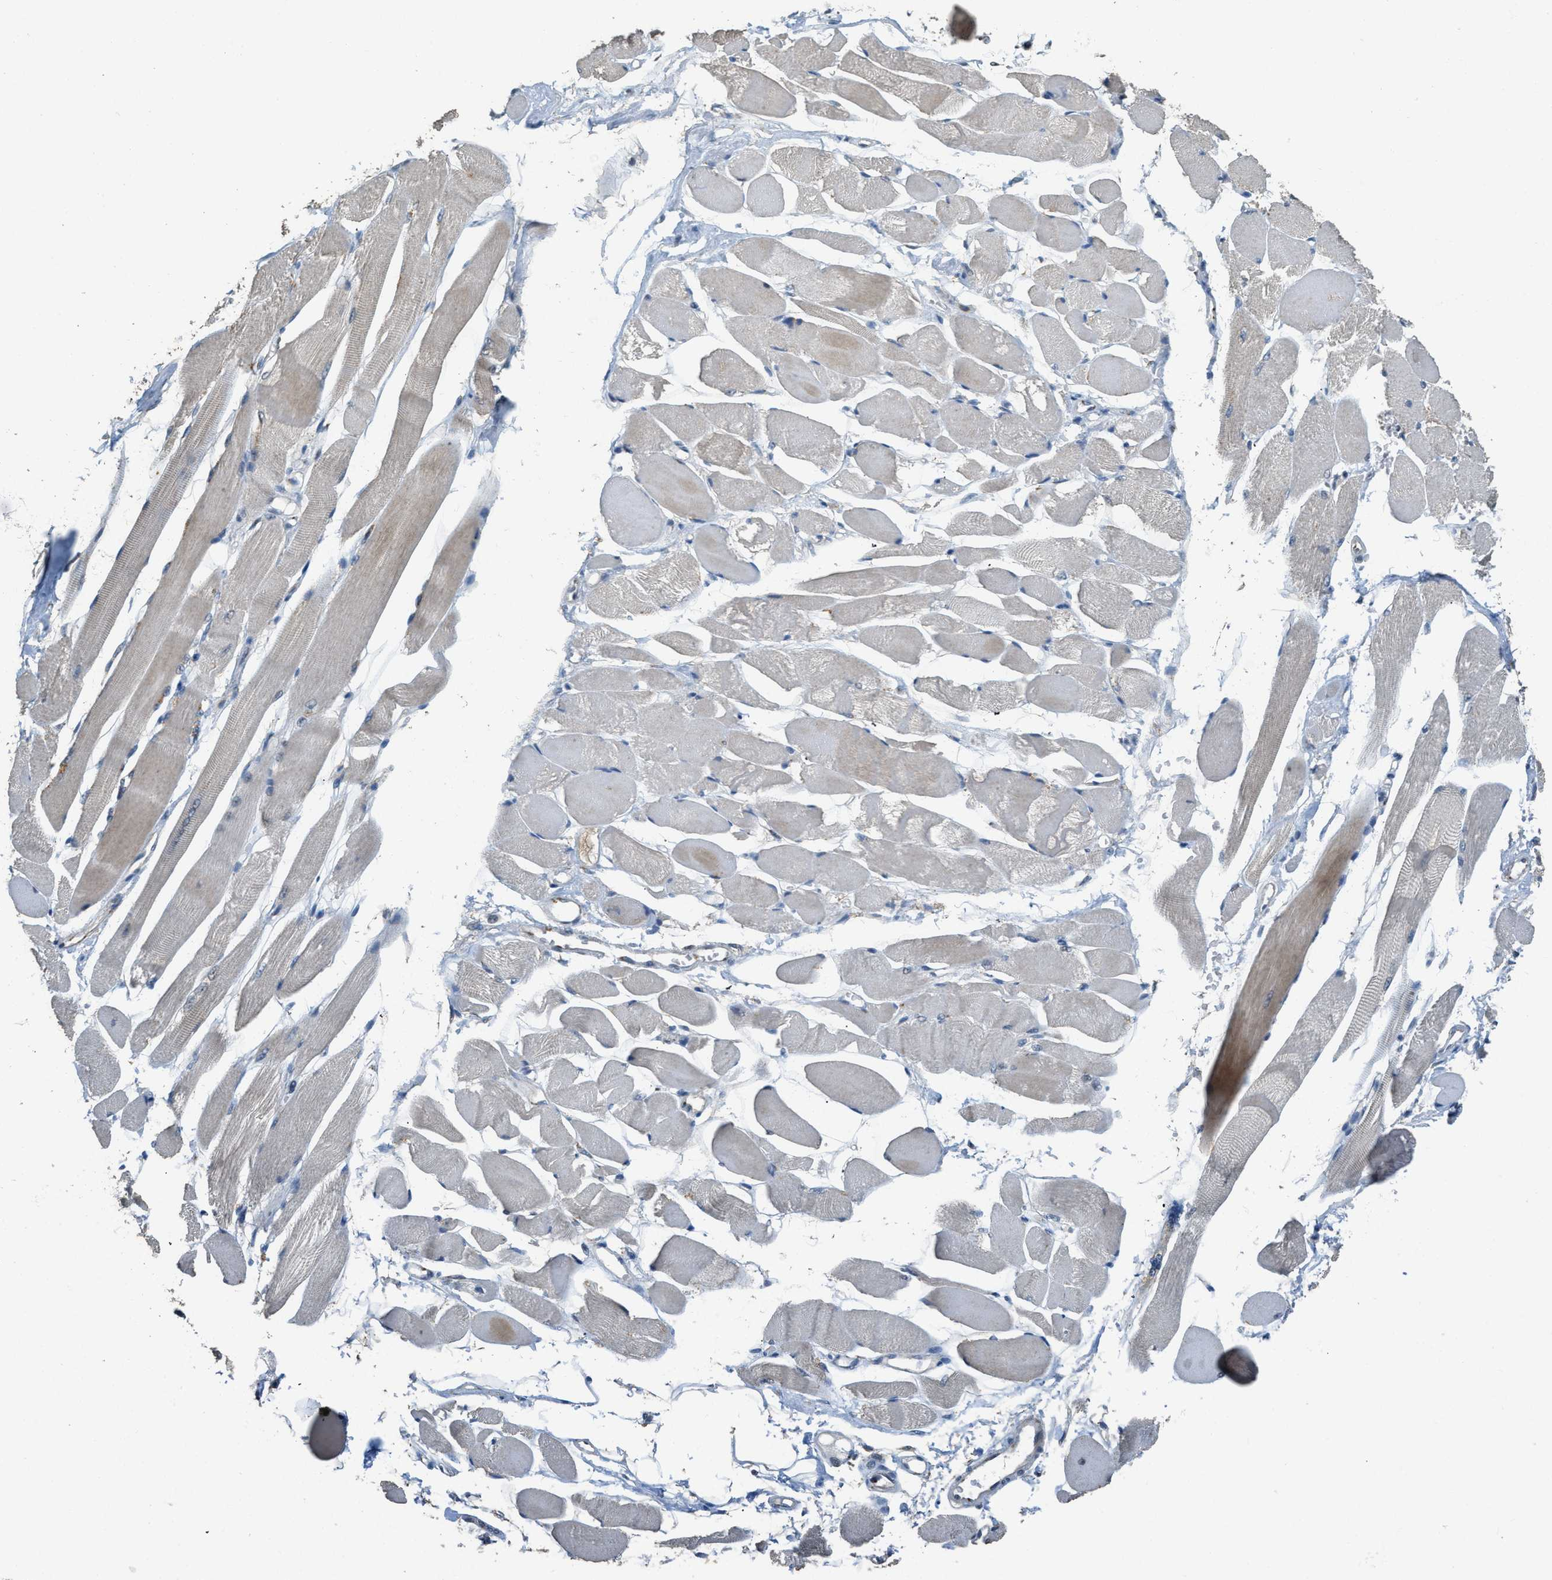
{"staining": {"intensity": "weak", "quantity": "<25%", "location": "cytoplasmic/membranous"}, "tissue": "skeletal muscle", "cell_type": "Myocytes", "image_type": "normal", "snomed": [{"axis": "morphology", "description": "Normal tissue, NOS"}, {"axis": "topography", "description": "Skeletal muscle"}, {"axis": "topography", "description": "Peripheral nerve tissue"}], "caption": "Immunohistochemistry (IHC) of benign human skeletal muscle exhibits no staining in myocytes.", "gene": "IPO7", "patient": {"sex": "female", "age": 84}}